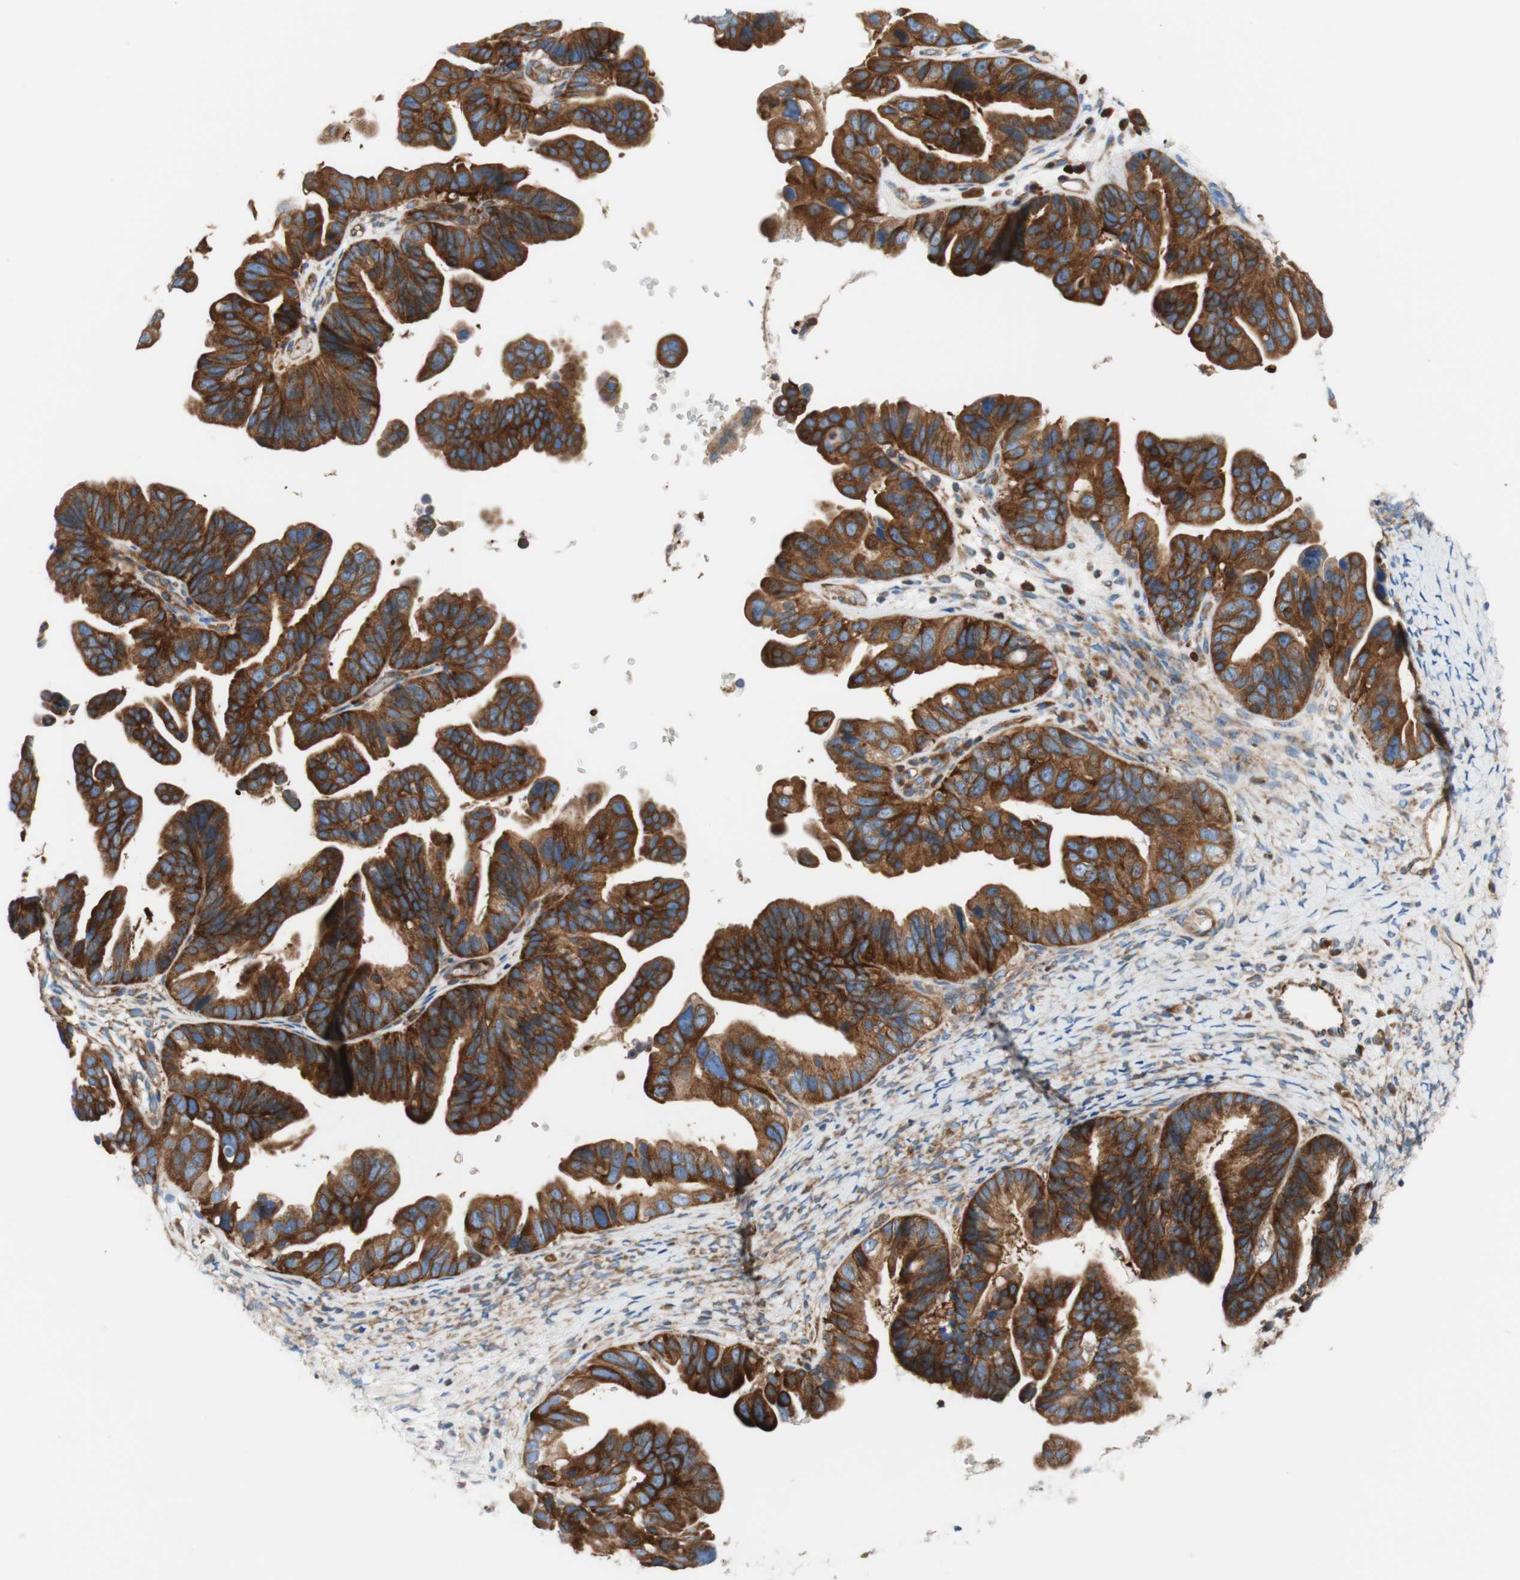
{"staining": {"intensity": "moderate", "quantity": ">75%", "location": "cytoplasmic/membranous"}, "tissue": "ovarian cancer", "cell_type": "Tumor cells", "image_type": "cancer", "snomed": [{"axis": "morphology", "description": "Cystadenocarcinoma, serous, NOS"}, {"axis": "topography", "description": "Ovary"}], "caption": "The immunohistochemical stain highlights moderate cytoplasmic/membranous staining in tumor cells of ovarian serous cystadenocarcinoma tissue.", "gene": "STOM", "patient": {"sex": "female", "age": 56}}